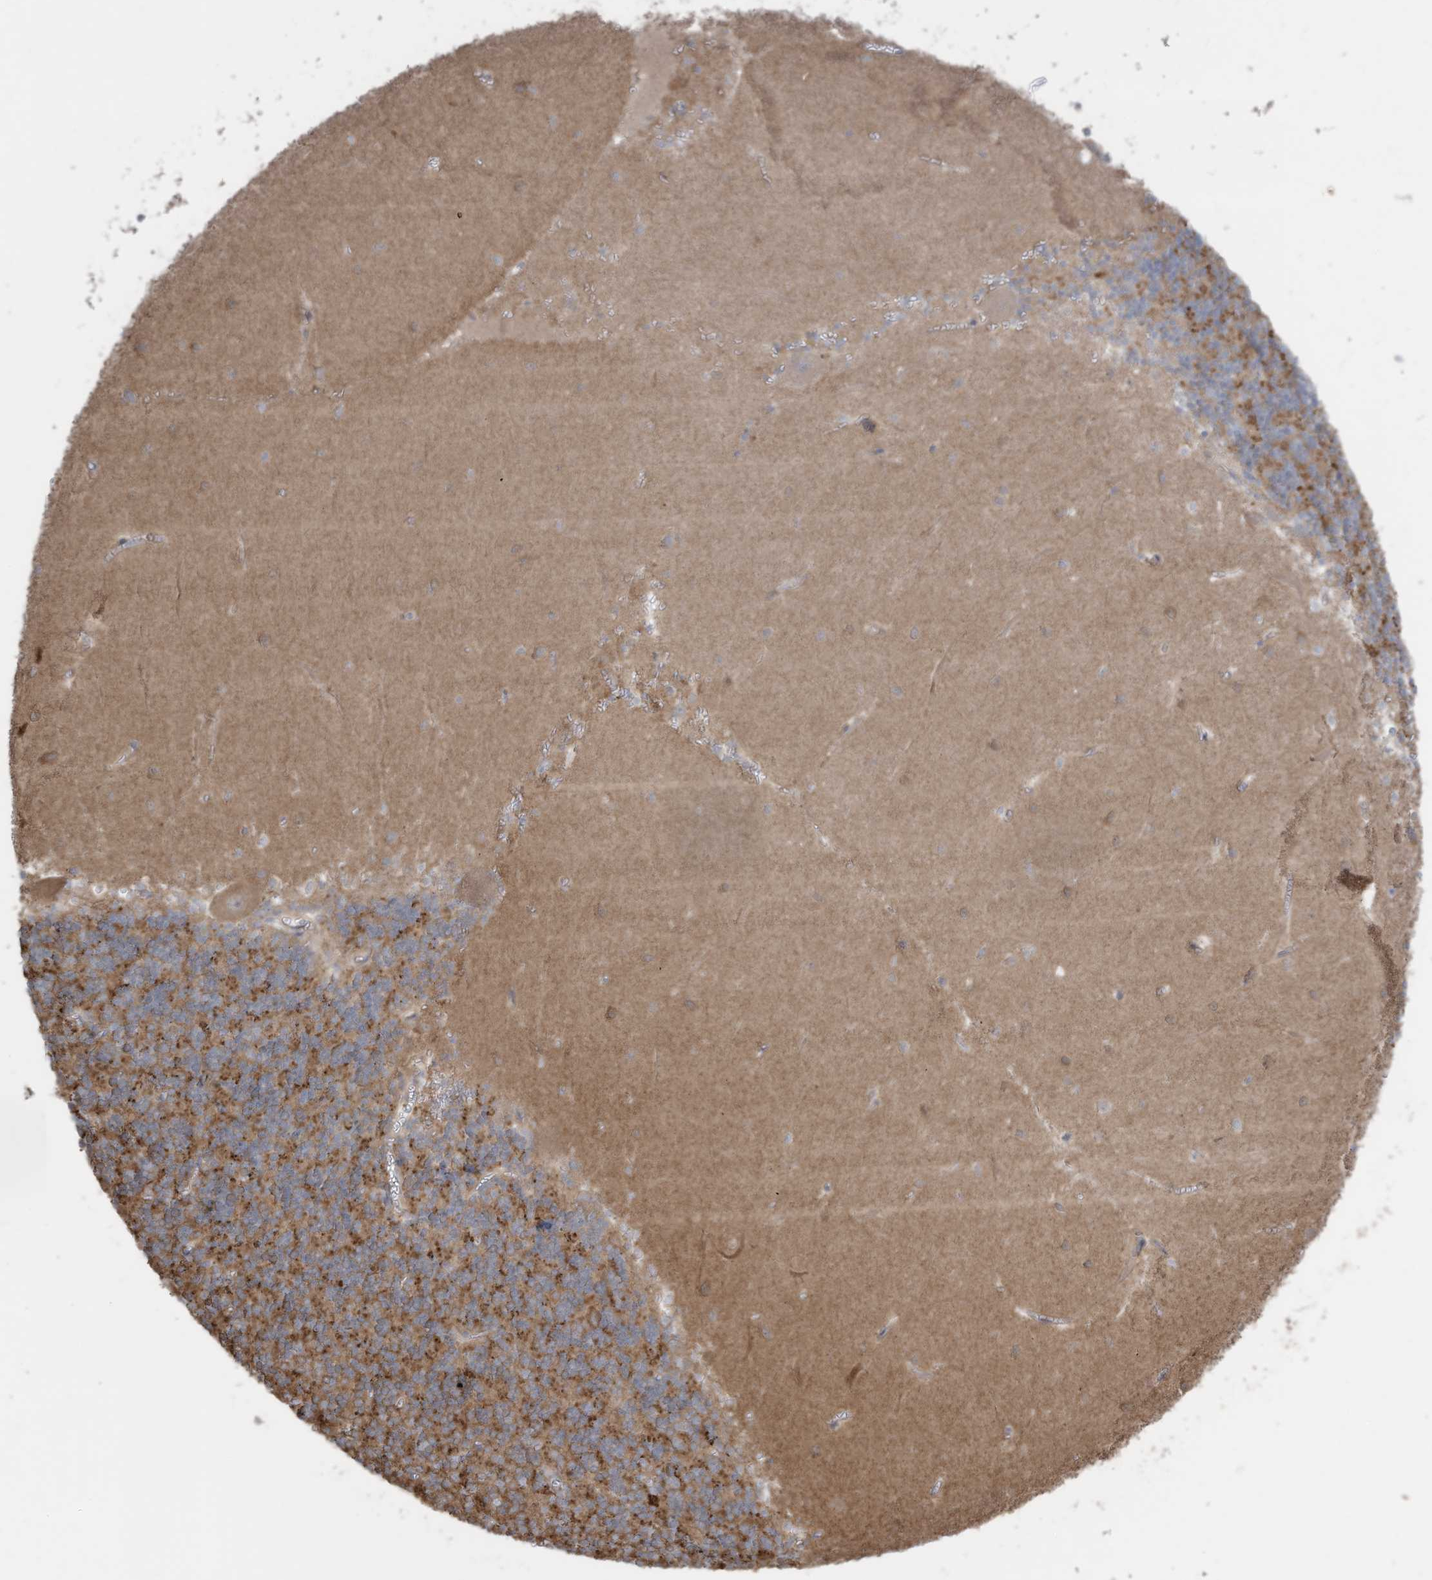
{"staining": {"intensity": "moderate", "quantity": "25%-75%", "location": "cytoplasmic/membranous"}, "tissue": "cerebellum", "cell_type": "Cells in granular layer", "image_type": "normal", "snomed": [{"axis": "morphology", "description": "Normal tissue, NOS"}, {"axis": "topography", "description": "Cerebellum"}], "caption": "Protein staining by IHC shows moderate cytoplasmic/membranous staining in approximately 25%-75% of cells in granular layer in unremarkable cerebellum. The staining was performed using DAB (3,3'-diaminobenzidine), with brown indicating positive protein expression. Nuclei are stained blue with hematoxylin.", "gene": "SLC17A7", "patient": {"sex": "male", "age": 37}}